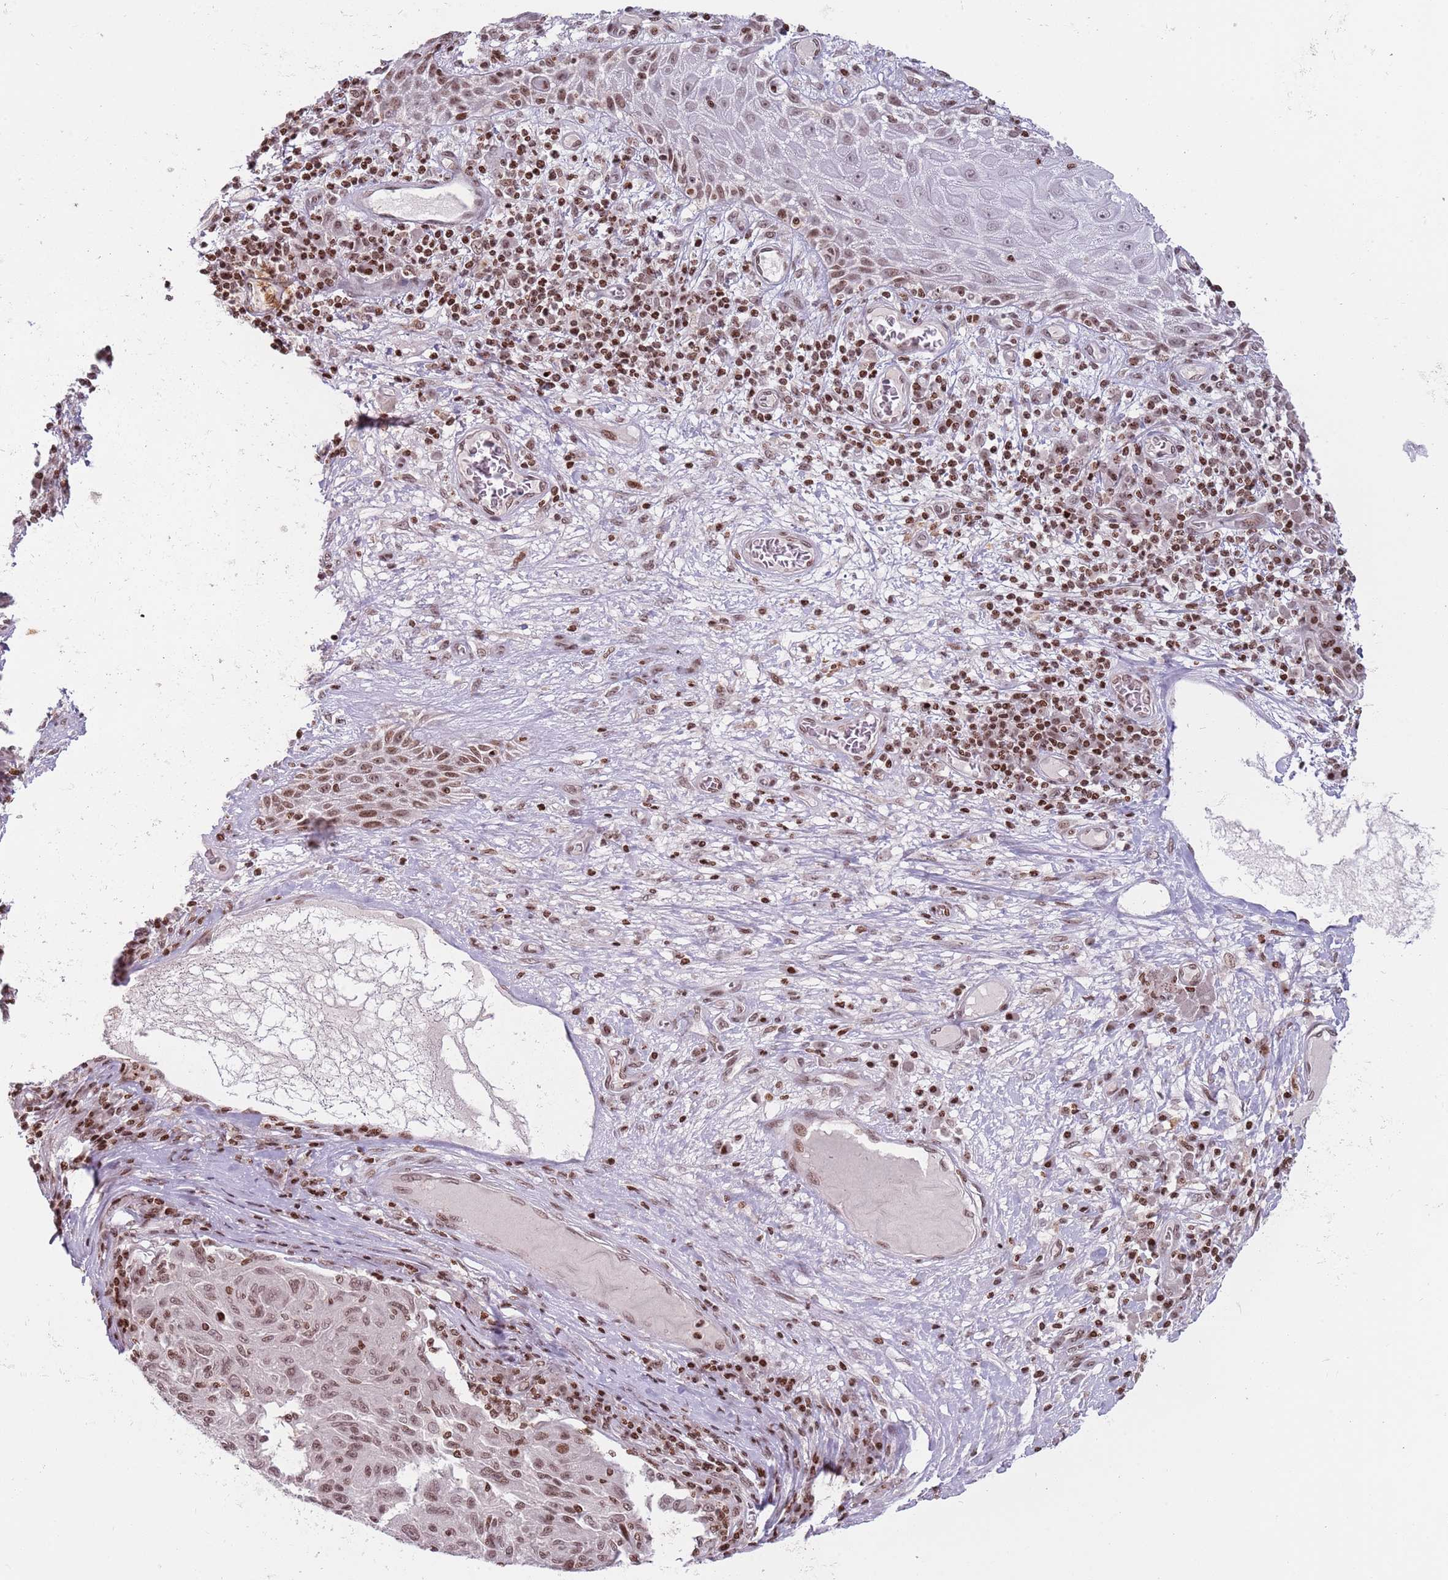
{"staining": {"intensity": "moderate", "quantity": ">75%", "location": "nuclear"}, "tissue": "melanoma", "cell_type": "Tumor cells", "image_type": "cancer", "snomed": [{"axis": "morphology", "description": "Malignant melanoma, NOS"}, {"axis": "topography", "description": "Skin"}], "caption": "Immunohistochemistry of melanoma displays medium levels of moderate nuclear positivity in about >75% of tumor cells. Nuclei are stained in blue.", "gene": "SH3RF3", "patient": {"sex": "male", "age": 53}}